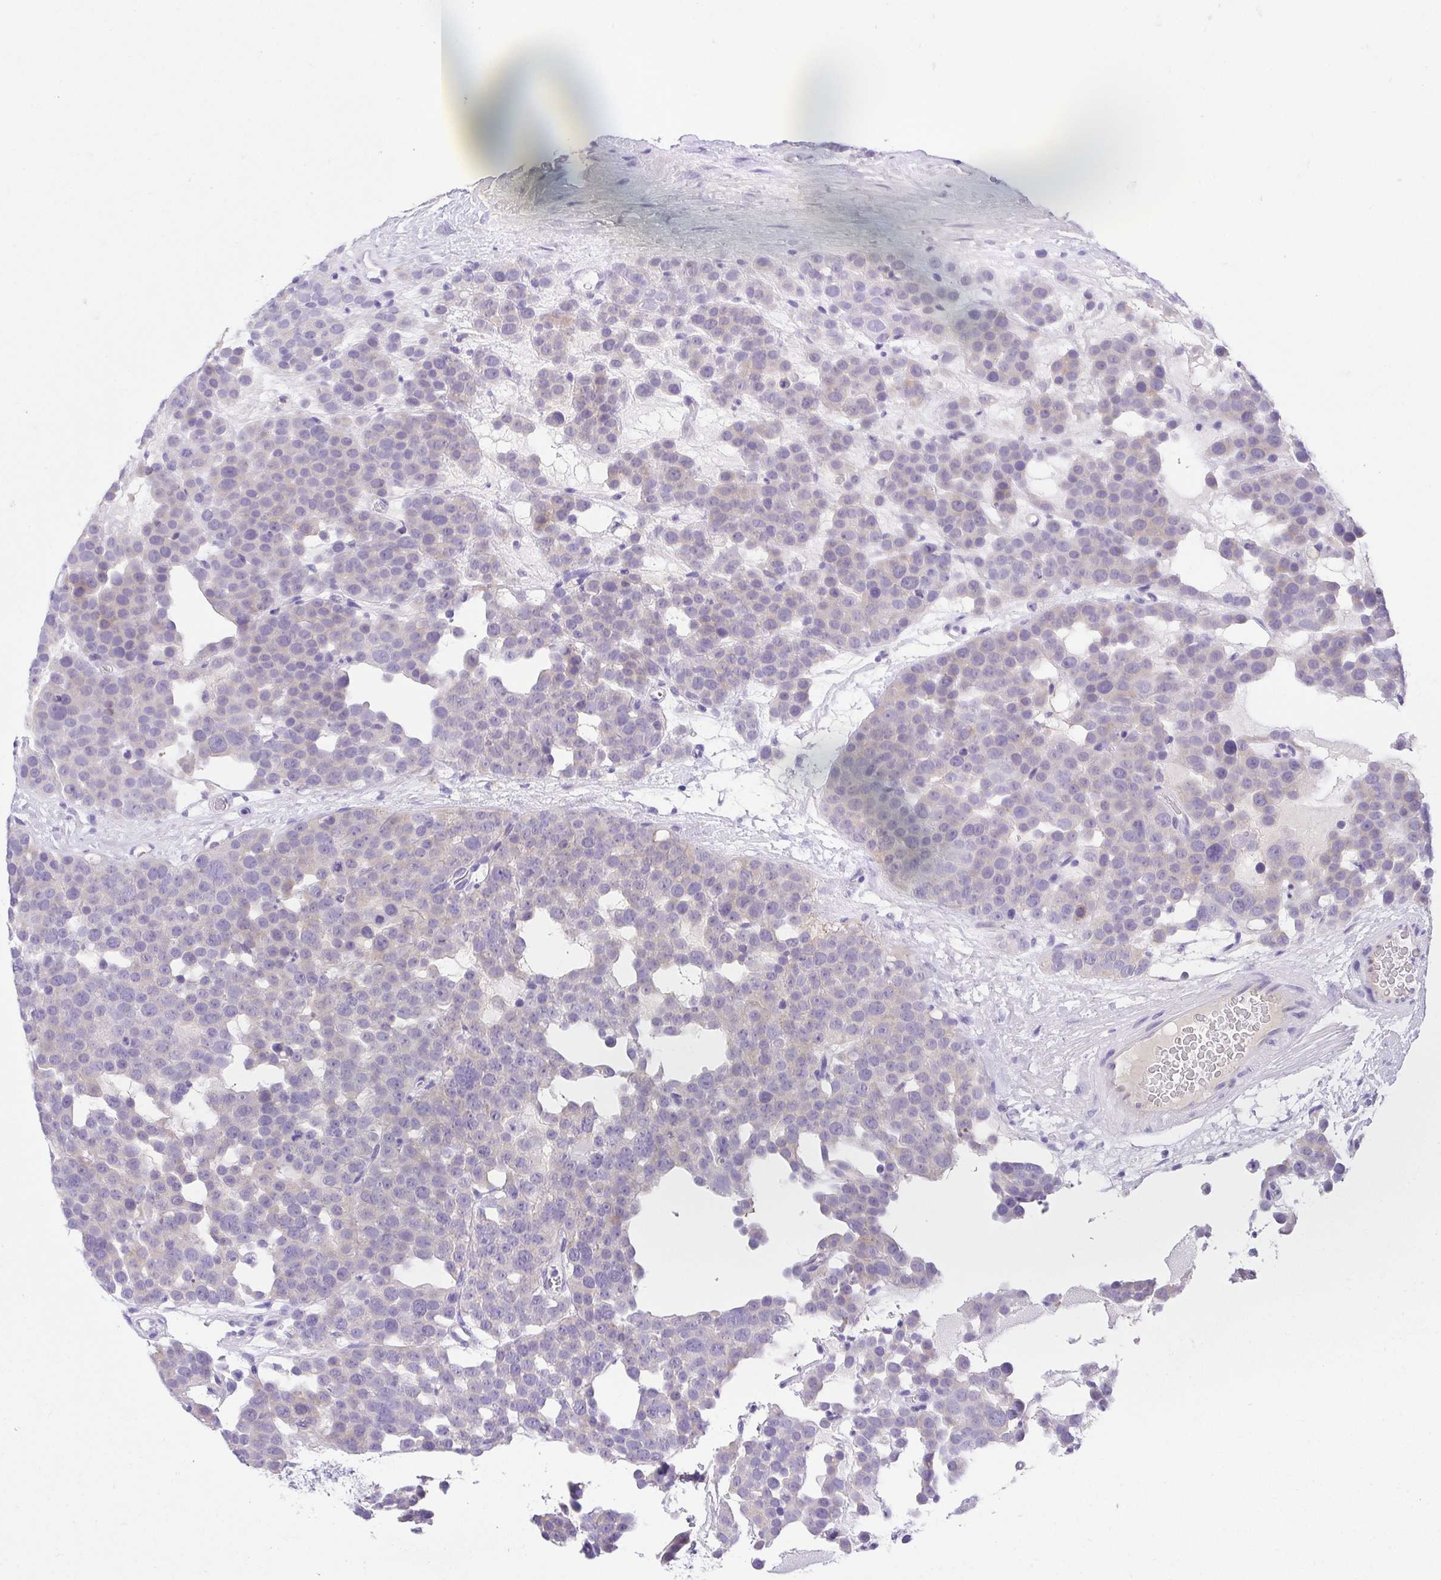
{"staining": {"intensity": "negative", "quantity": "none", "location": "none"}, "tissue": "testis cancer", "cell_type": "Tumor cells", "image_type": "cancer", "snomed": [{"axis": "morphology", "description": "Seminoma, NOS"}, {"axis": "topography", "description": "Testis"}], "caption": "The photomicrograph displays no significant positivity in tumor cells of testis cancer (seminoma).", "gene": "SPATA4", "patient": {"sex": "male", "age": 71}}